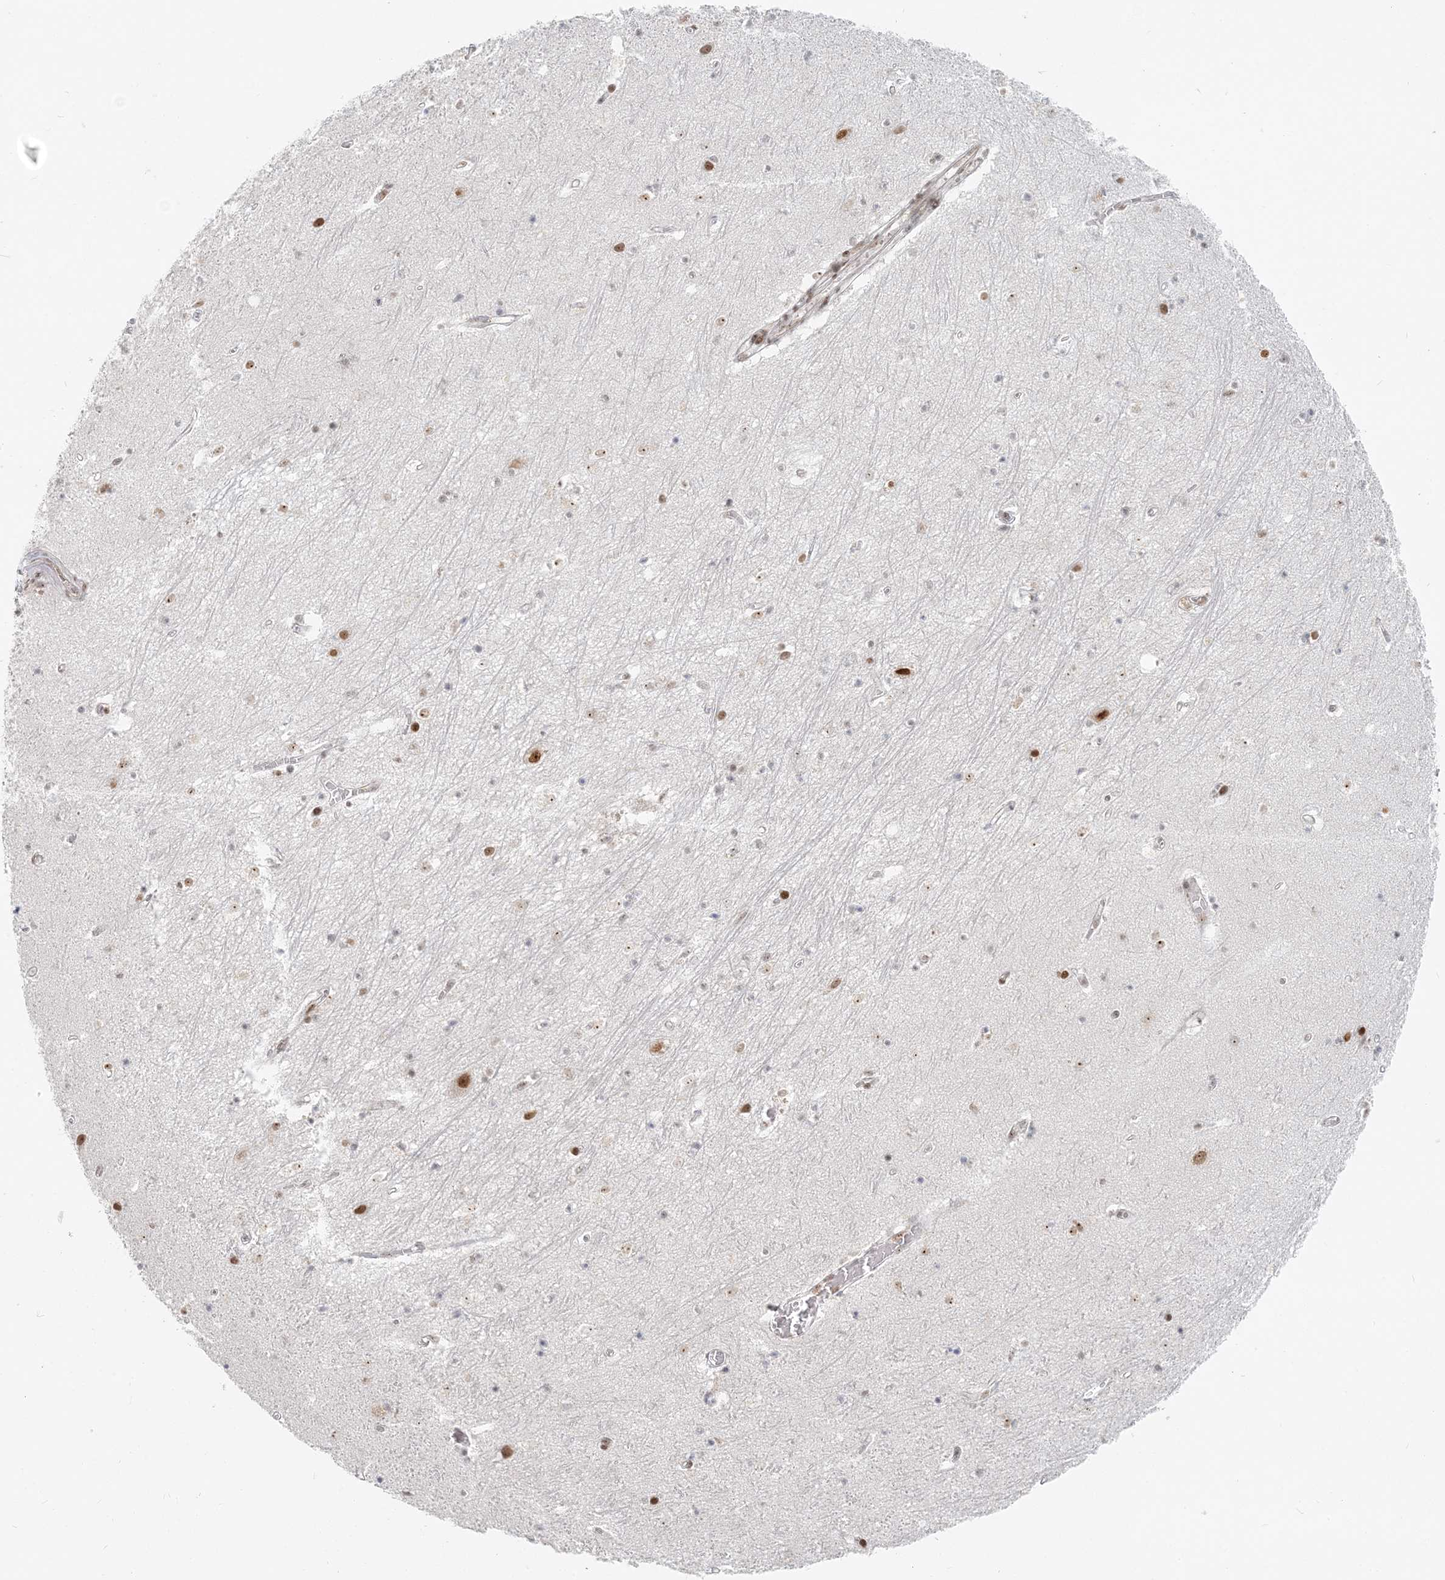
{"staining": {"intensity": "moderate", "quantity": "<25%", "location": "nuclear"}, "tissue": "hippocampus", "cell_type": "Glial cells", "image_type": "normal", "snomed": [{"axis": "morphology", "description": "Normal tissue, NOS"}, {"axis": "topography", "description": "Hippocampus"}], "caption": "Immunohistochemical staining of benign human hippocampus shows low levels of moderate nuclear expression in approximately <25% of glial cells. The protein of interest is shown in brown color, while the nuclei are stained blue.", "gene": "BAZ1B", "patient": {"sex": "female", "age": 64}}